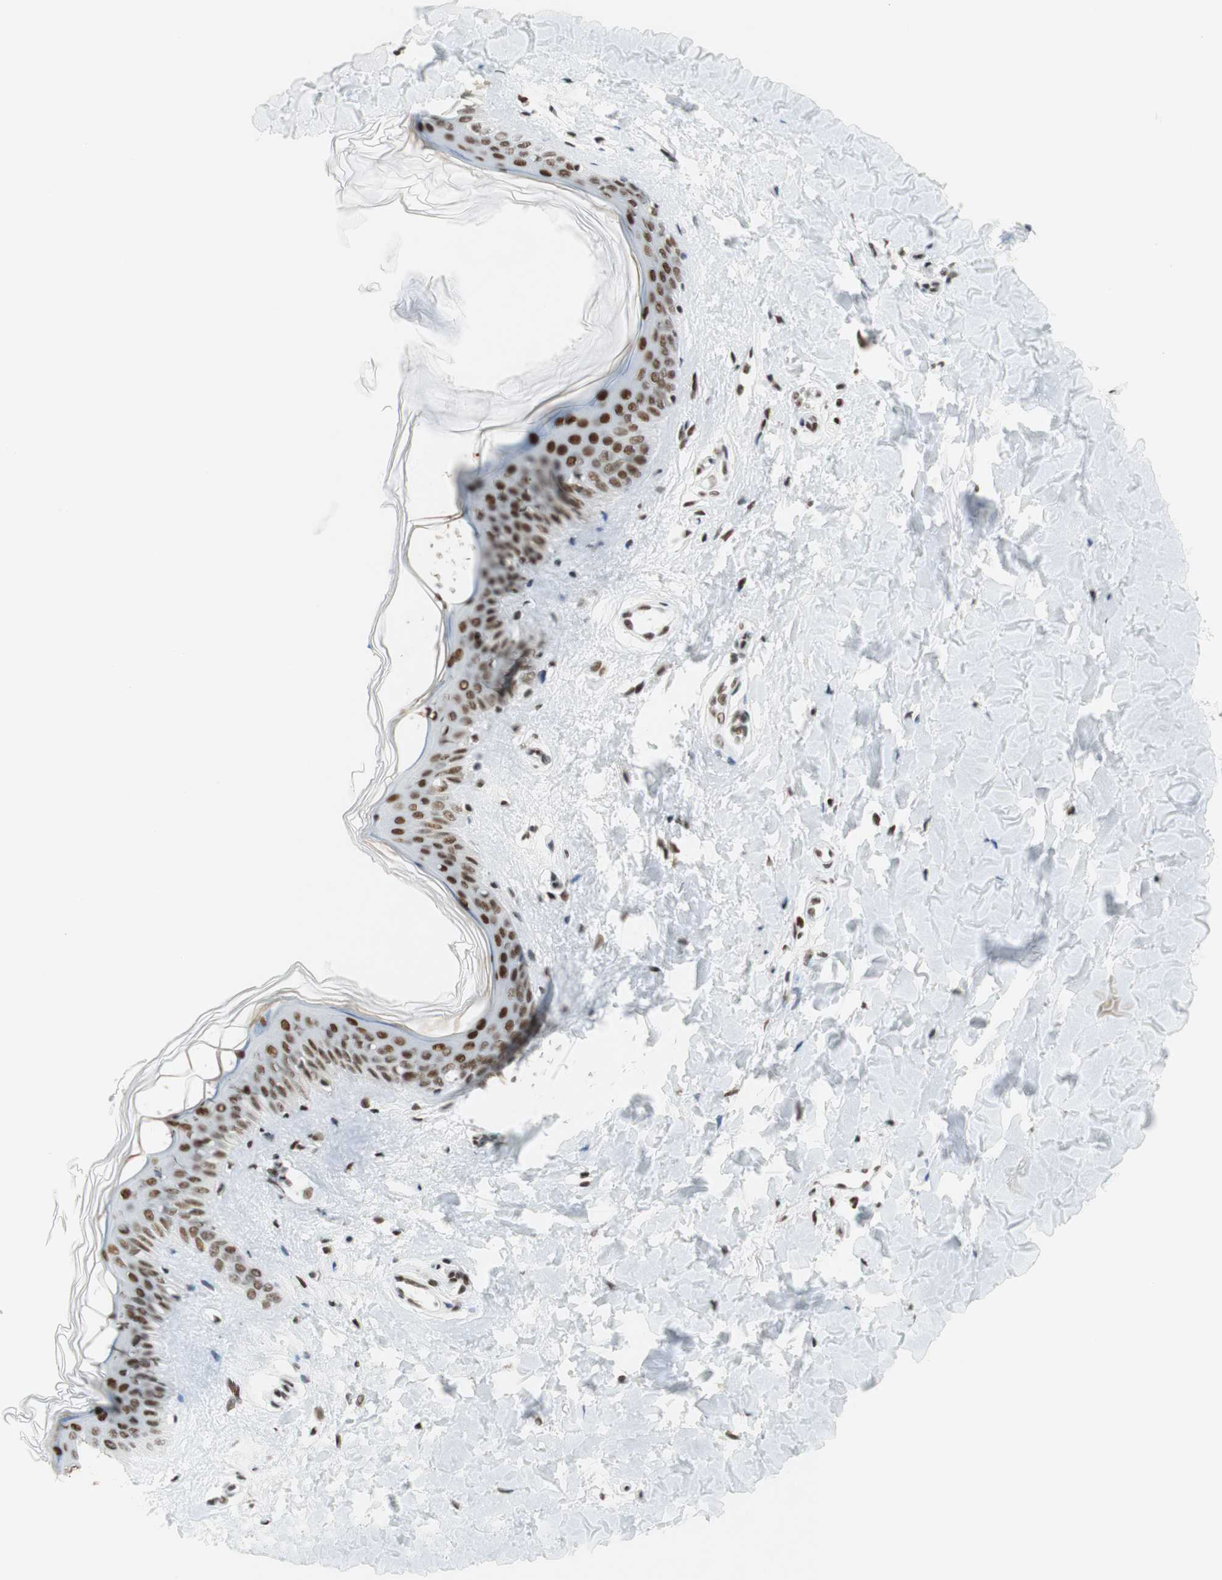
{"staining": {"intensity": "moderate", "quantity": ">75%", "location": "nuclear"}, "tissue": "skin", "cell_type": "Fibroblasts", "image_type": "normal", "snomed": [{"axis": "morphology", "description": "Normal tissue, NOS"}, {"axis": "topography", "description": "Skin"}], "caption": "The micrograph exhibits immunohistochemical staining of benign skin. There is moderate nuclear staining is identified in approximately >75% of fibroblasts. The staining was performed using DAB (3,3'-diaminobenzidine), with brown indicating positive protein expression. Nuclei are stained blue with hematoxylin.", "gene": "RNF20", "patient": {"sex": "female", "age": 41}}